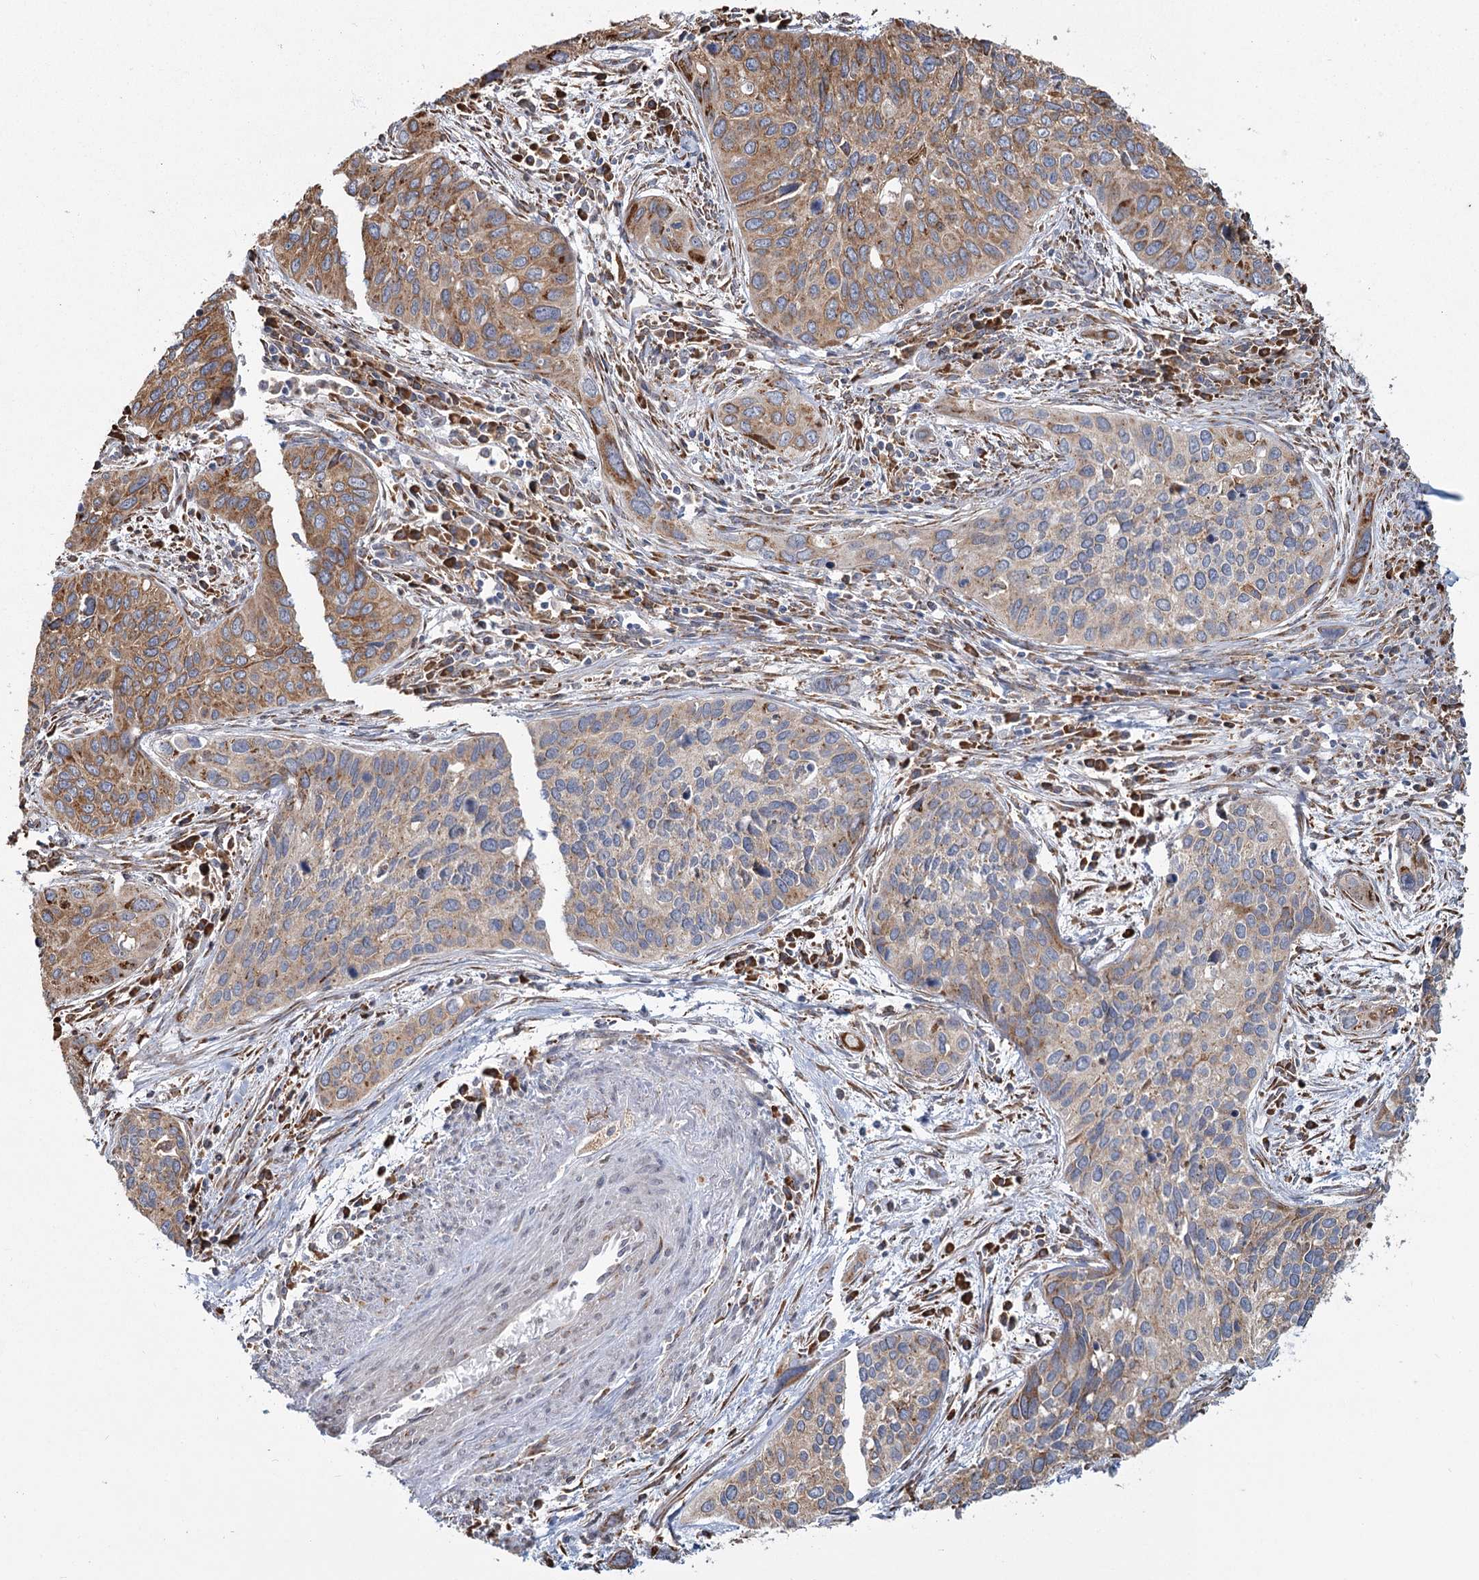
{"staining": {"intensity": "moderate", "quantity": ">75%", "location": "cytoplasmic/membranous"}, "tissue": "cervical cancer", "cell_type": "Tumor cells", "image_type": "cancer", "snomed": [{"axis": "morphology", "description": "Squamous cell carcinoma, NOS"}, {"axis": "topography", "description": "Cervix"}], "caption": "Human cervical cancer (squamous cell carcinoma) stained with a brown dye reveals moderate cytoplasmic/membranous positive expression in approximately >75% of tumor cells.", "gene": "ZCCHC9", "patient": {"sex": "female", "age": 55}}